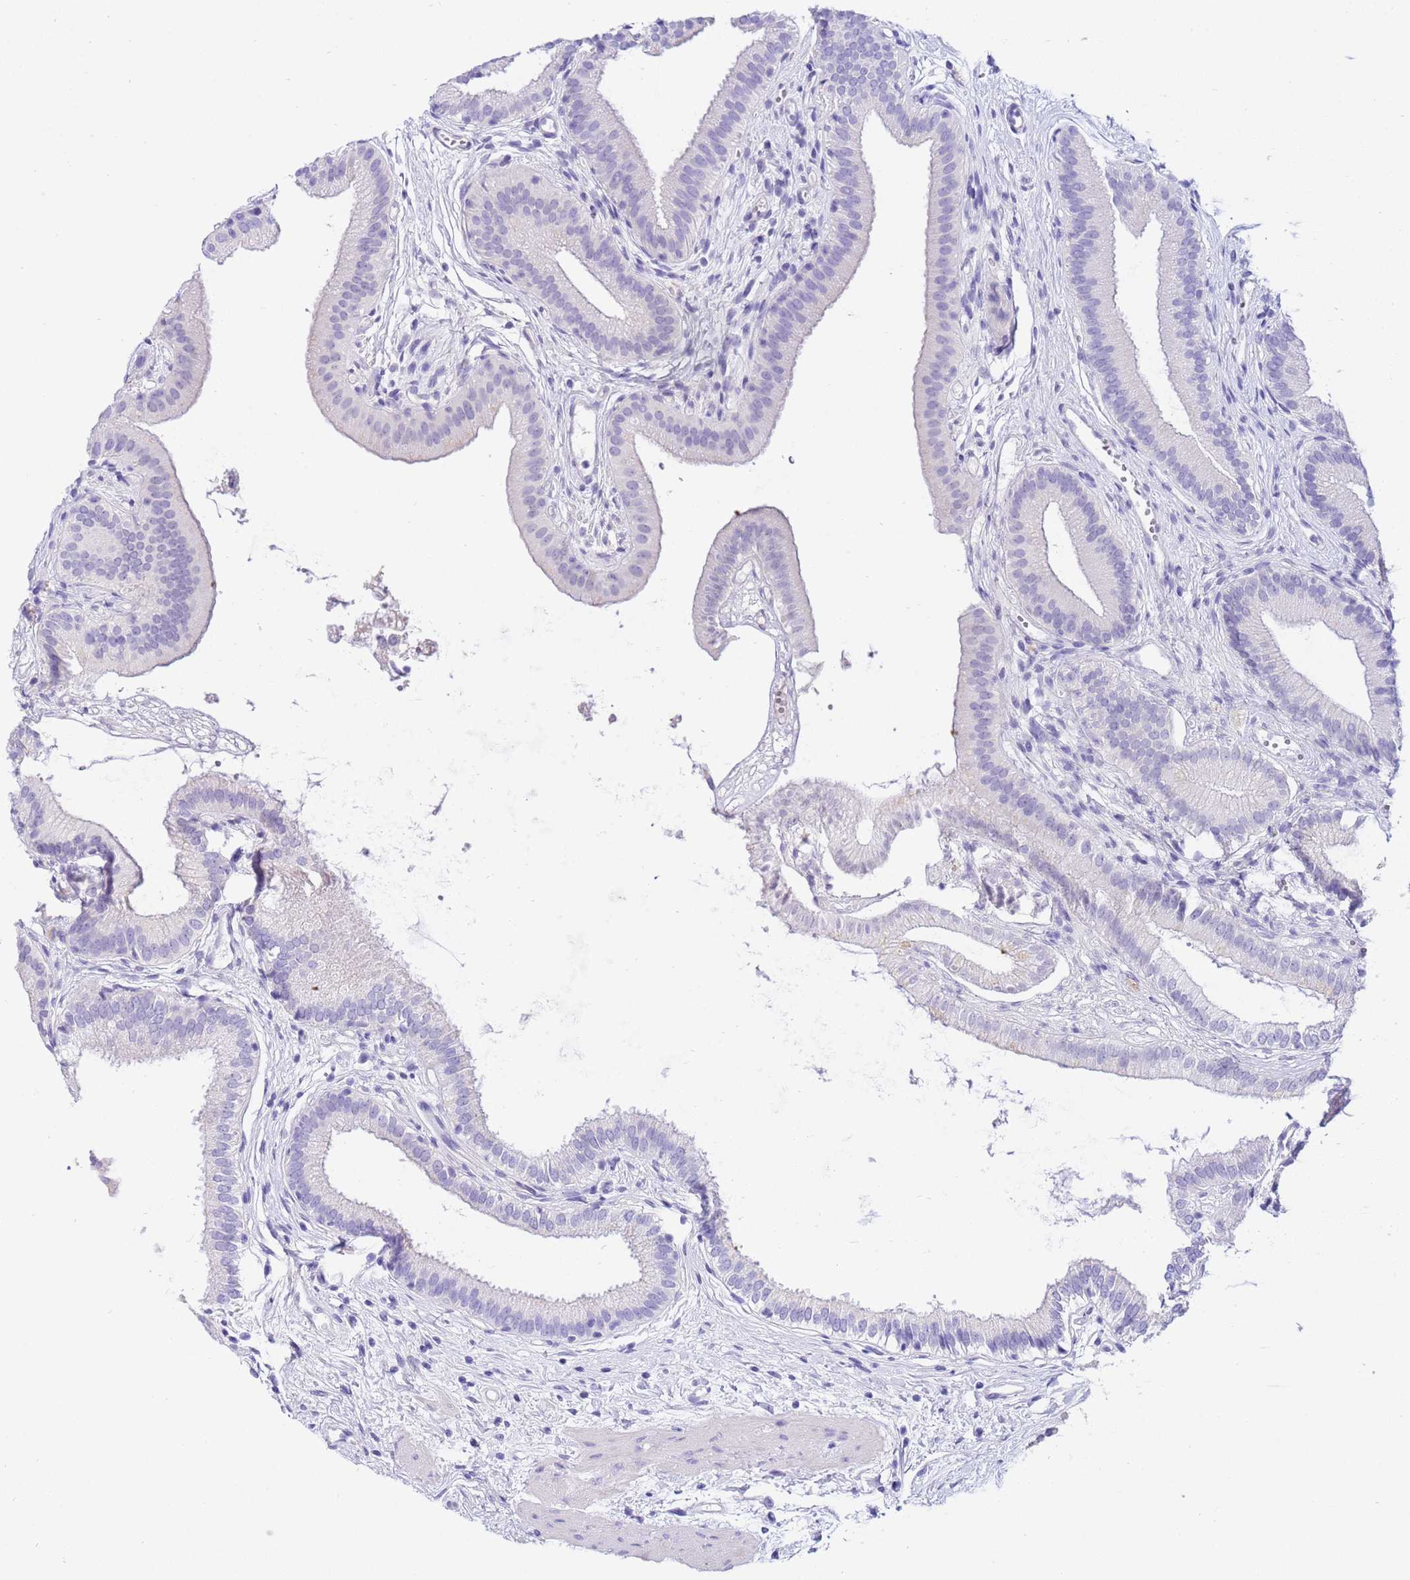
{"staining": {"intensity": "negative", "quantity": "none", "location": "none"}, "tissue": "gallbladder", "cell_type": "Glandular cells", "image_type": "normal", "snomed": [{"axis": "morphology", "description": "Normal tissue, NOS"}, {"axis": "topography", "description": "Gallbladder"}], "caption": "This is a micrograph of IHC staining of normal gallbladder, which shows no expression in glandular cells. The staining was performed using DAB (3,3'-diaminobenzidine) to visualize the protein expression in brown, while the nuclei were stained in blue with hematoxylin (Magnification: 20x).", "gene": "CPB1", "patient": {"sex": "female", "age": 54}}